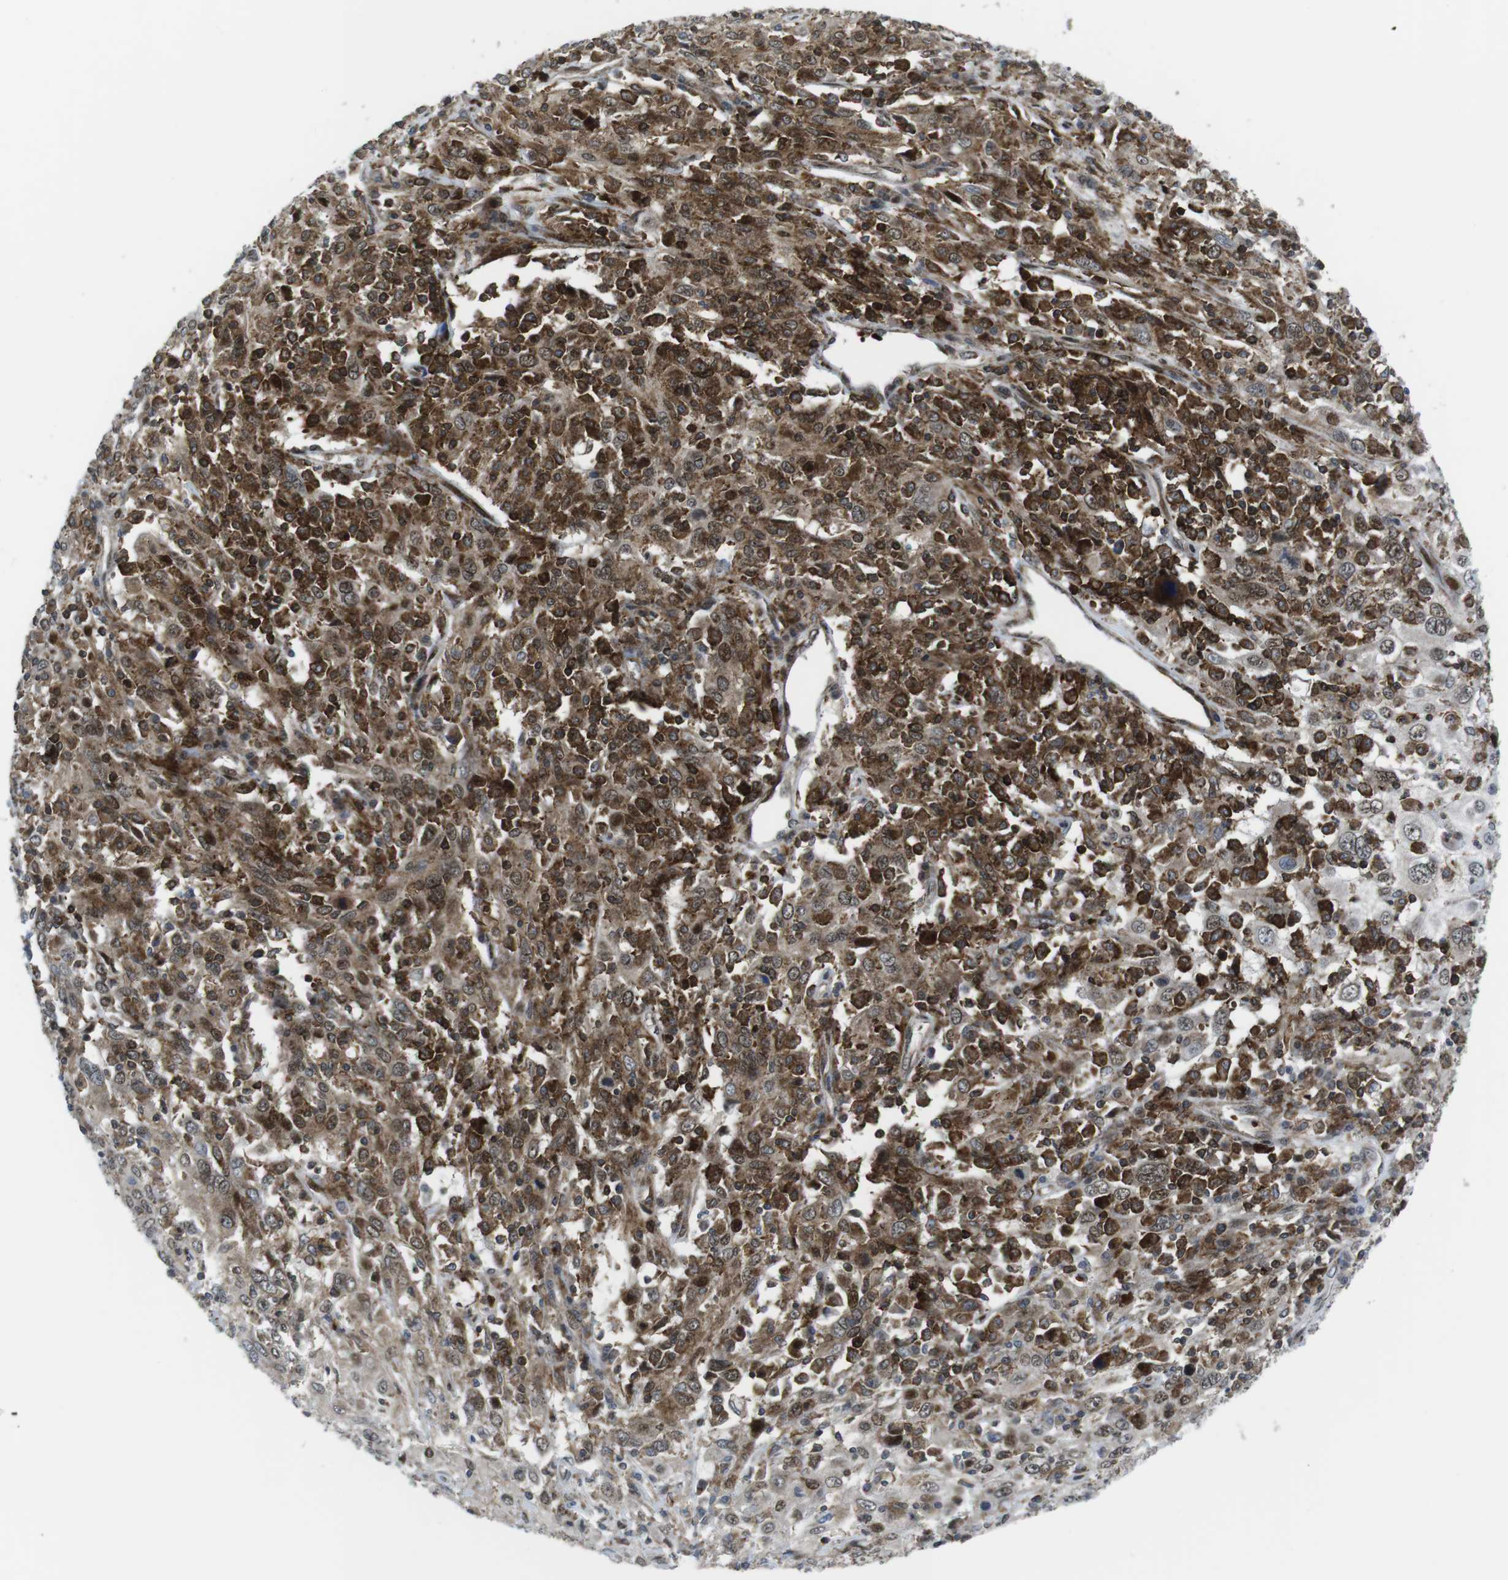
{"staining": {"intensity": "strong", "quantity": "25%-75%", "location": "cytoplasmic/membranous,nuclear"}, "tissue": "cervical cancer", "cell_type": "Tumor cells", "image_type": "cancer", "snomed": [{"axis": "morphology", "description": "Squamous cell carcinoma, NOS"}, {"axis": "topography", "description": "Cervix"}], "caption": "IHC micrograph of cervical cancer stained for a protein (brown), which shows high levels of strong cytoplasmic/membranous and nuclear positivity in approximately 25%-75% of tumor cells.", "gene": "CUL7", "patient": {"sex": "female", "age": 46}}